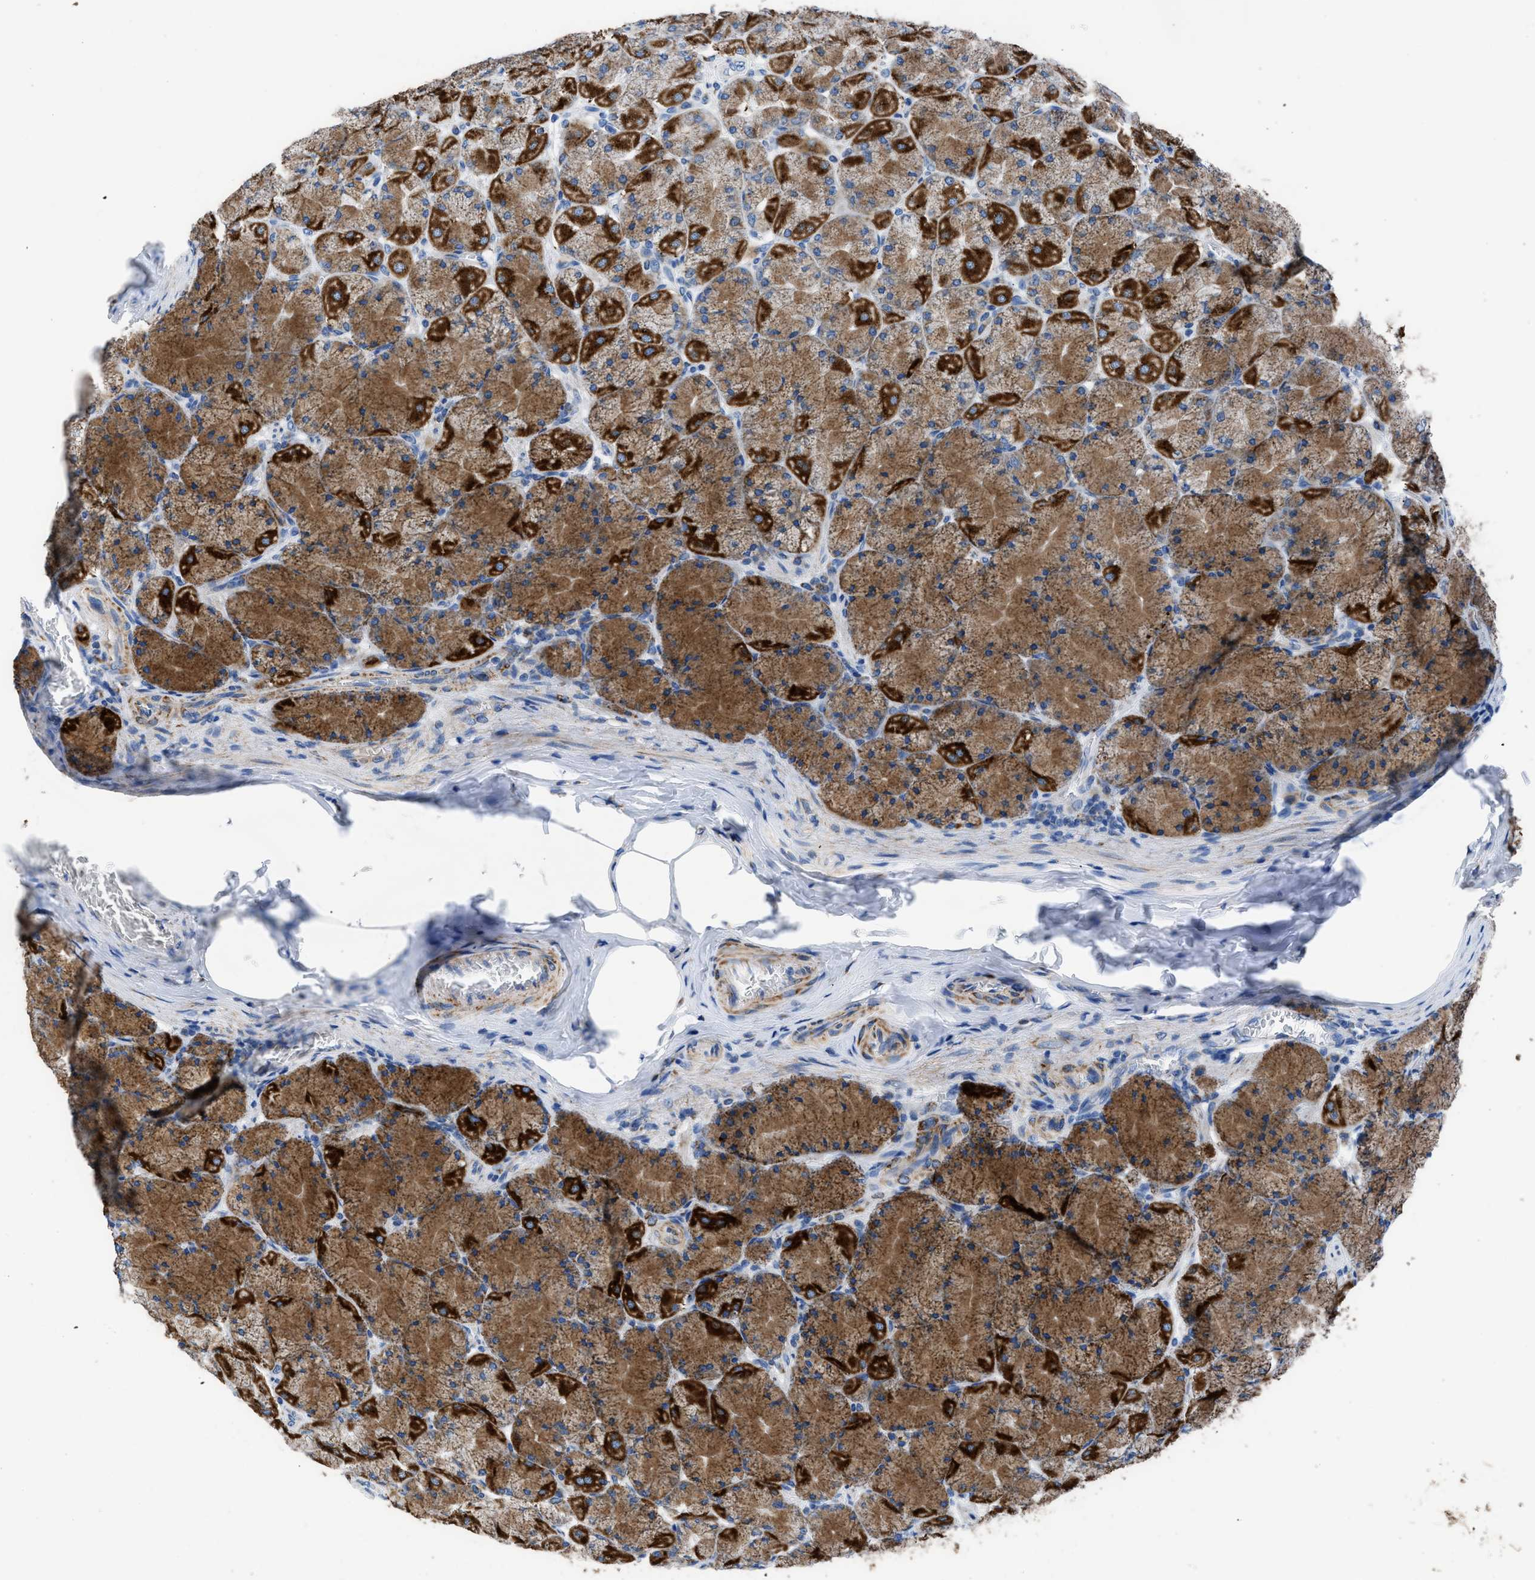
{"staining": {"intensity": "strong", "quantity": ">75%", "location": "cytoplasmic/membranous"}, "tissue": "stomach", "cell_type": "Glandular cells", "image_type": "normal", "snomed": [{"axis": "morphology", "description": "Normal tissue, NOS"}, {"axis": "topography", "description": "Stomach, upper"}], "caption": "Immunohistochemistry micrograph of unremarkable stomach: human stomach stained using IHC reveals high levels of strong protein expression localized specifically in the cytoplasmic/membranous of glandular cells, appearing as a cytoplasmic/membranous brown color.", "gene": "ZDHHC3", "patient": {"sex": "female", "age": 56}}